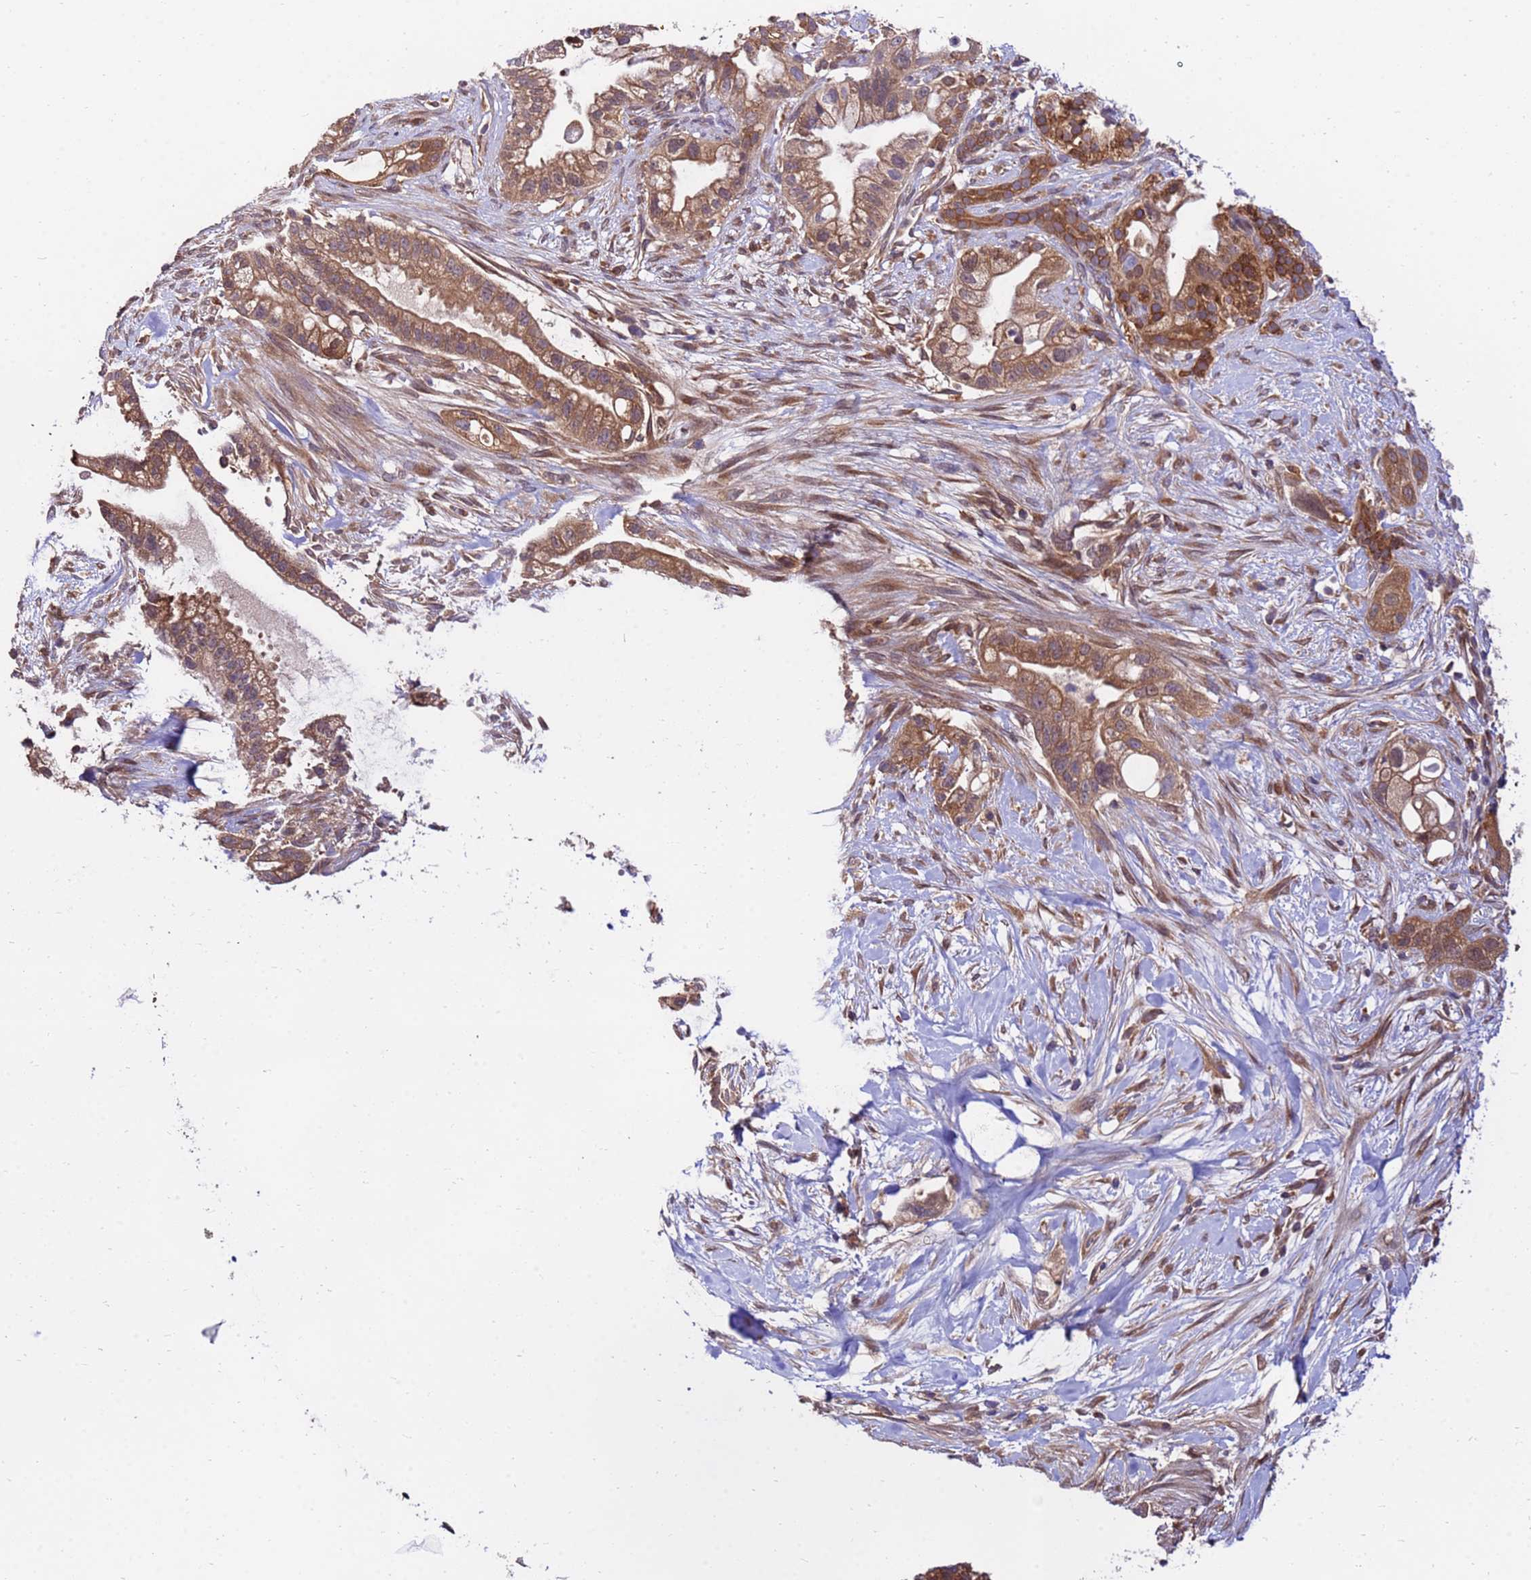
{"staining": {"intensity": "moderate", "quantity": ">75%", "location": "cytoplasmic/membranous"}, "tissue": "pancreatic cancer", "cell_type": "Tumor cells", "image_type": "cancer", "snomed": [{"axis": "morphology", "description": "Adenocarcinoma, NOS"}, {"axis": "topography", "description": "Pancreas"}], "caption": "This histopathology image exhibits IHC staining of adenocarcinoma (pancreatic), with medium moderate cytoplasmic/membranous staining in about >75% of tumor cells.", "gene": "GET3", "patient": {"sex": "male", "age": 44}}